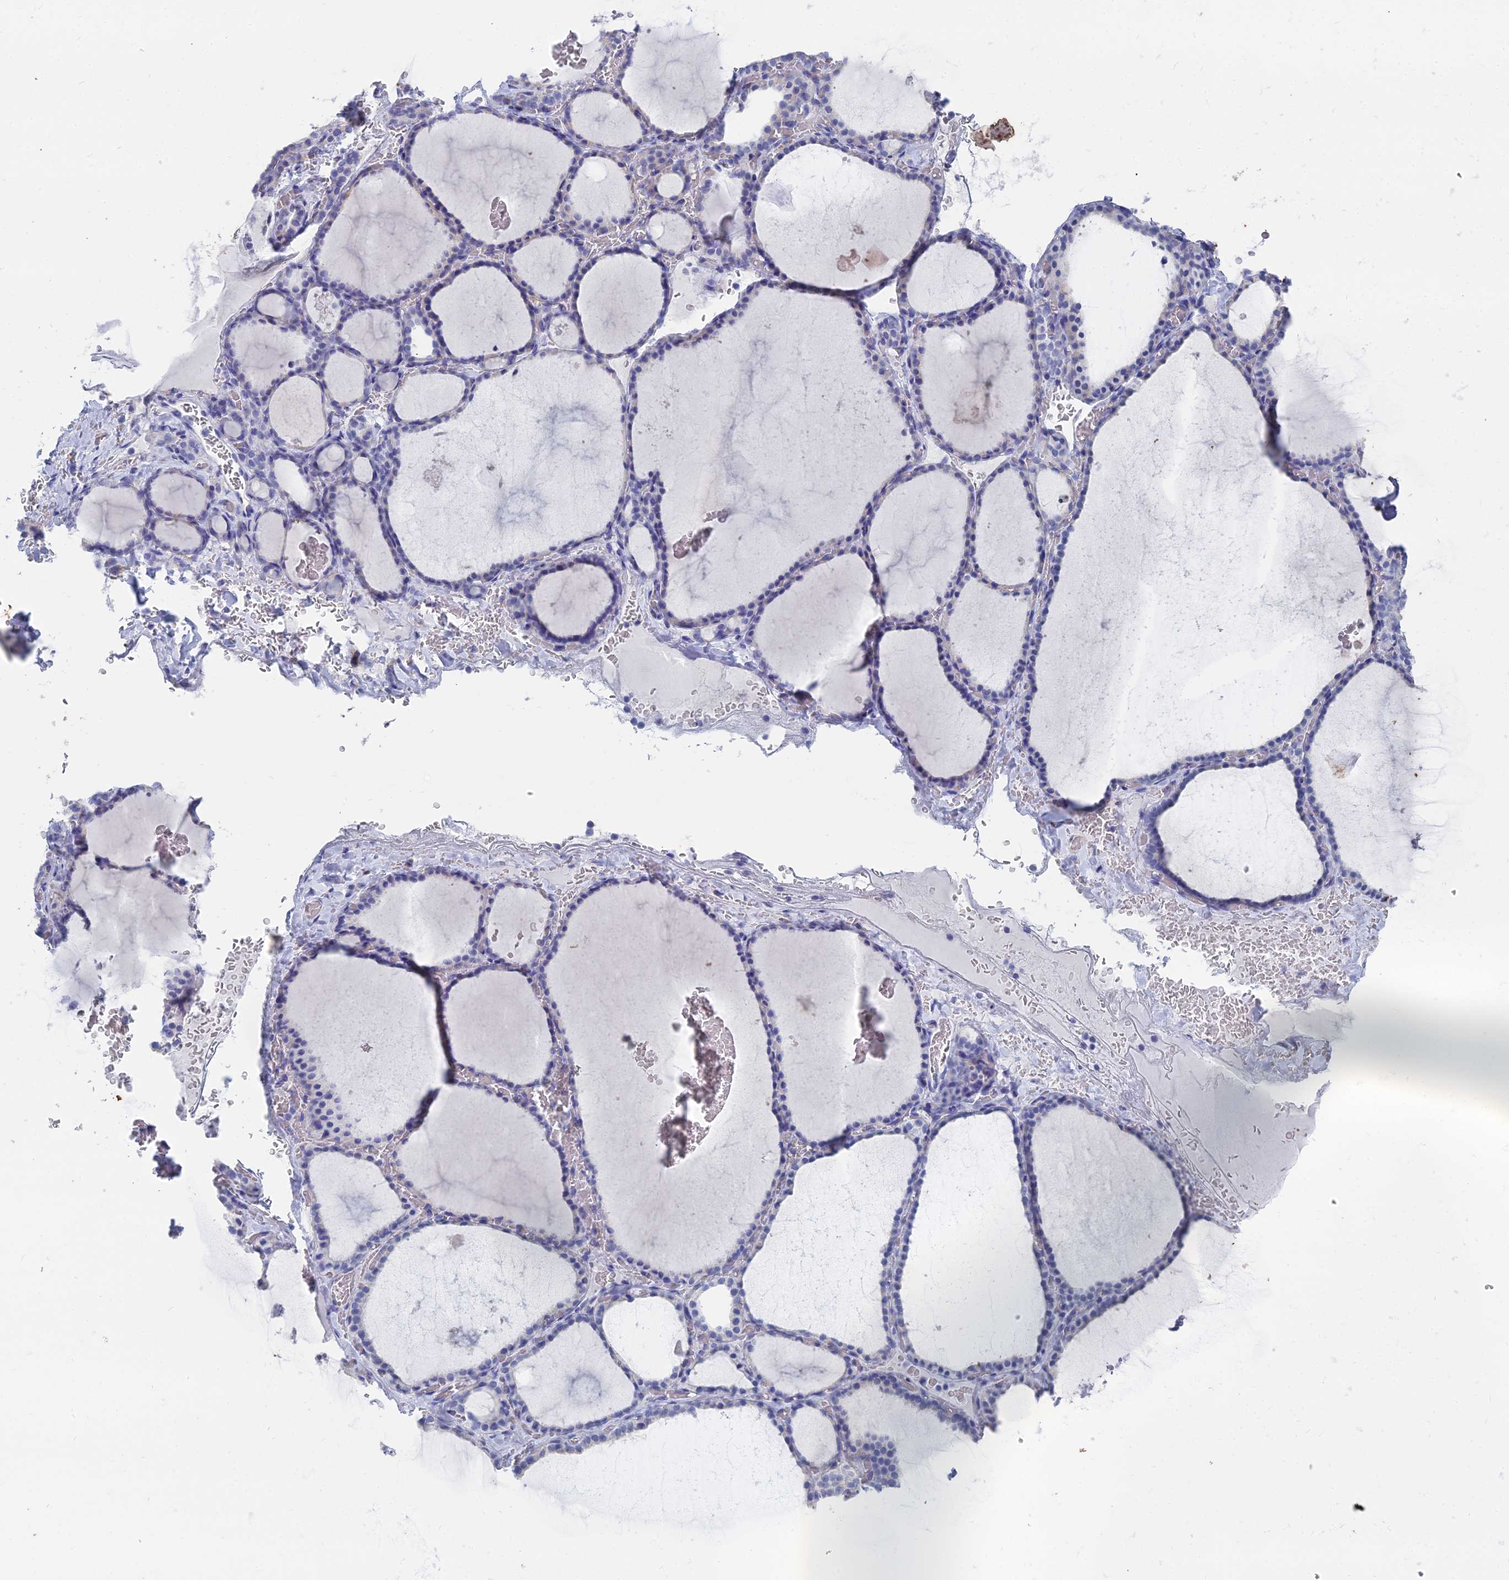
{"staining": {"intensity": "negative", "quantity": "none", "location": "none"}, "tissue": "thyroid gland", "cell_type": "Glandular cells", "image_type": "normal", "snomed": [{"axis": "morphology", "description": "Normal tissue, NOS"}, {"axis": "topography", "description": "Thyroid gland"}], "caption": "An immunohistochemistry micrograph of normal thyroid gland is shown. There is no staining in glandular cells of thyroid gland.", "gene": "TNNT3", "patient": {"sex": "female", "age": 39}}